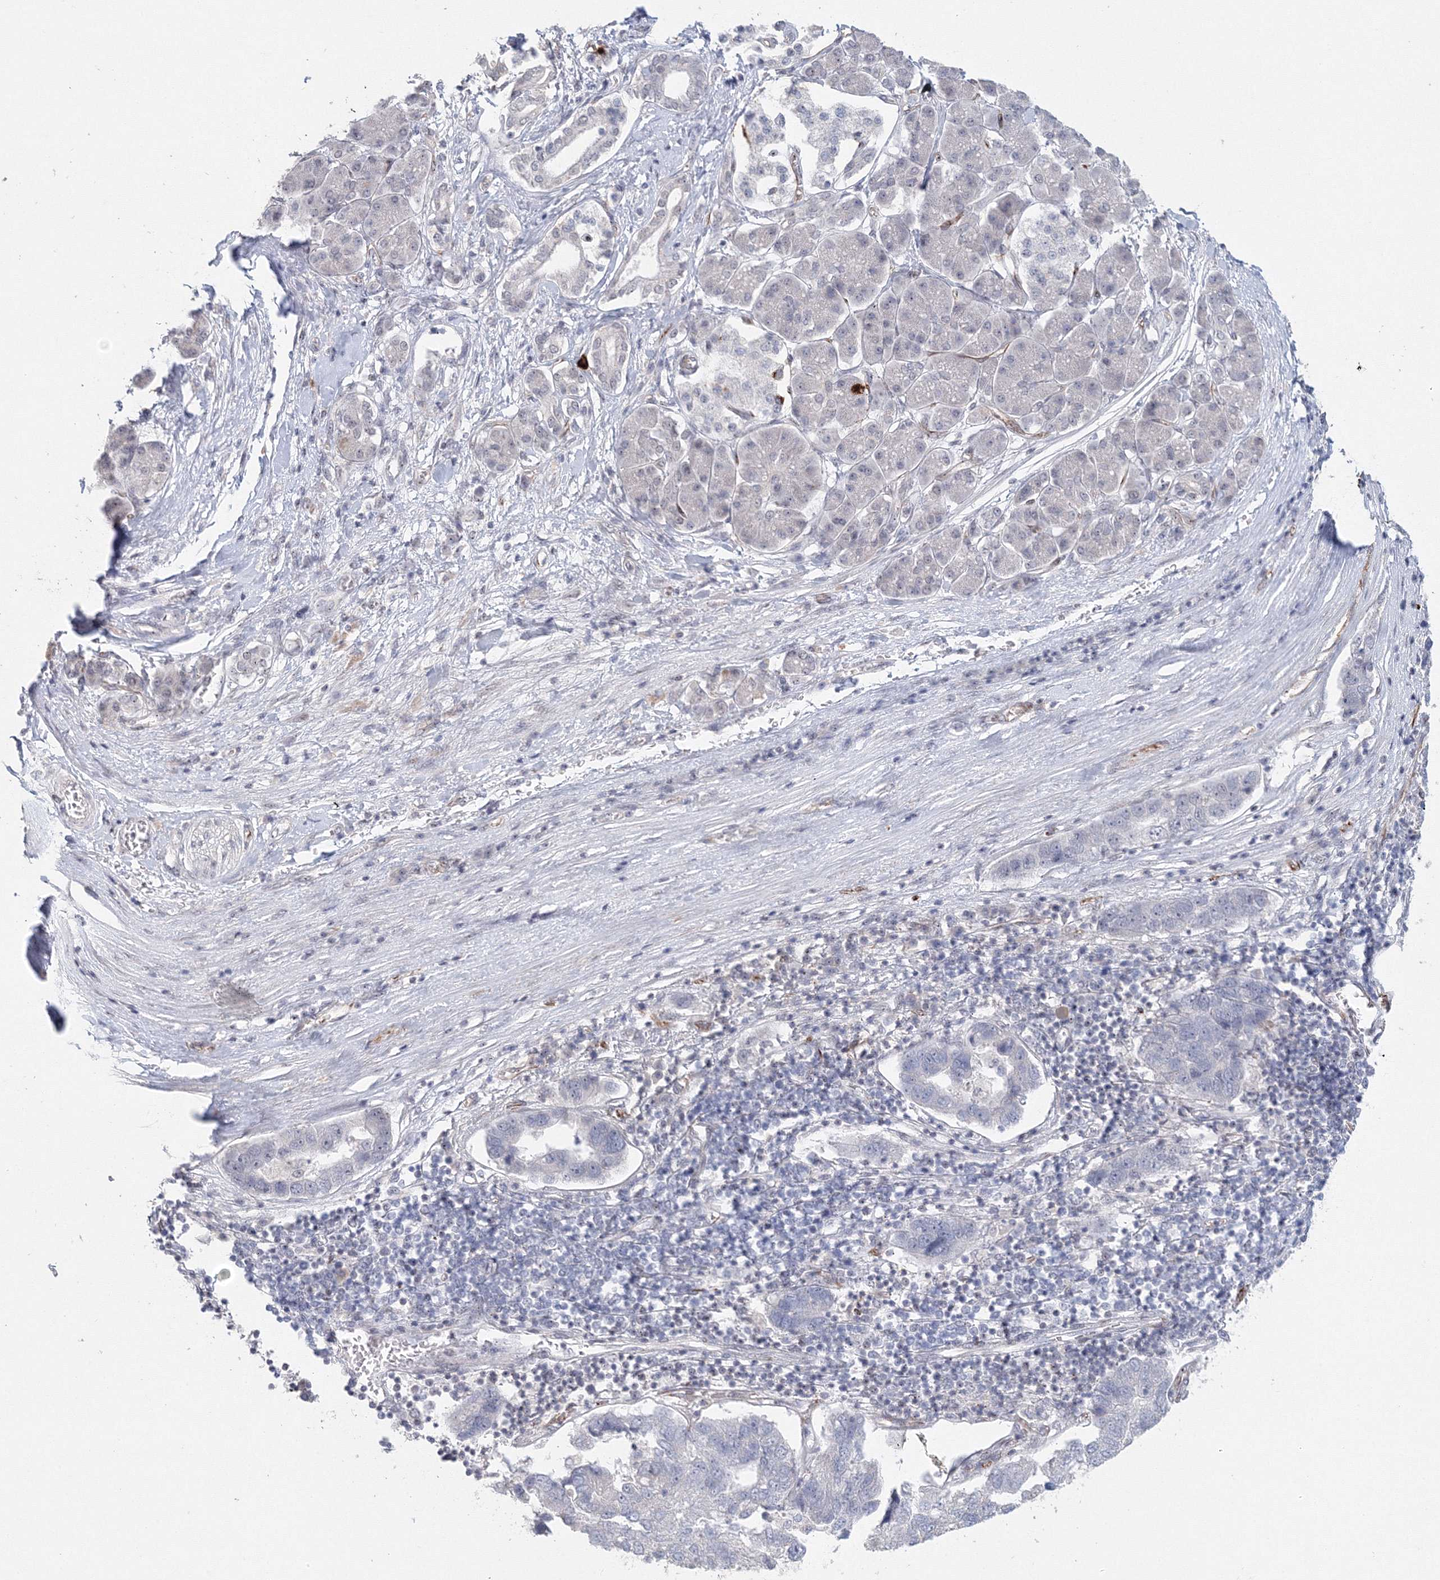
{"staining": {"intensity": "negative", "quantity": "none", "location": "none"}, "tissue": "pancreatic cancer", "cell_type": "Tumor cells", "image_type": "cancer", "snomed": [{"axis": "morphology", "description": "Adenocarcinoma, NOS"}, {"axis": "topography", "description": "Pancreas"}], "caption": "Immunohistochemistry (IHC) image of neoplastic tissue: pancreatic adenocarcinoma stained with DAB reveals no significant protein positivity in tumor cells.", "gene": "SIRT7", "patient": {"sex": "female", "age": 61}}